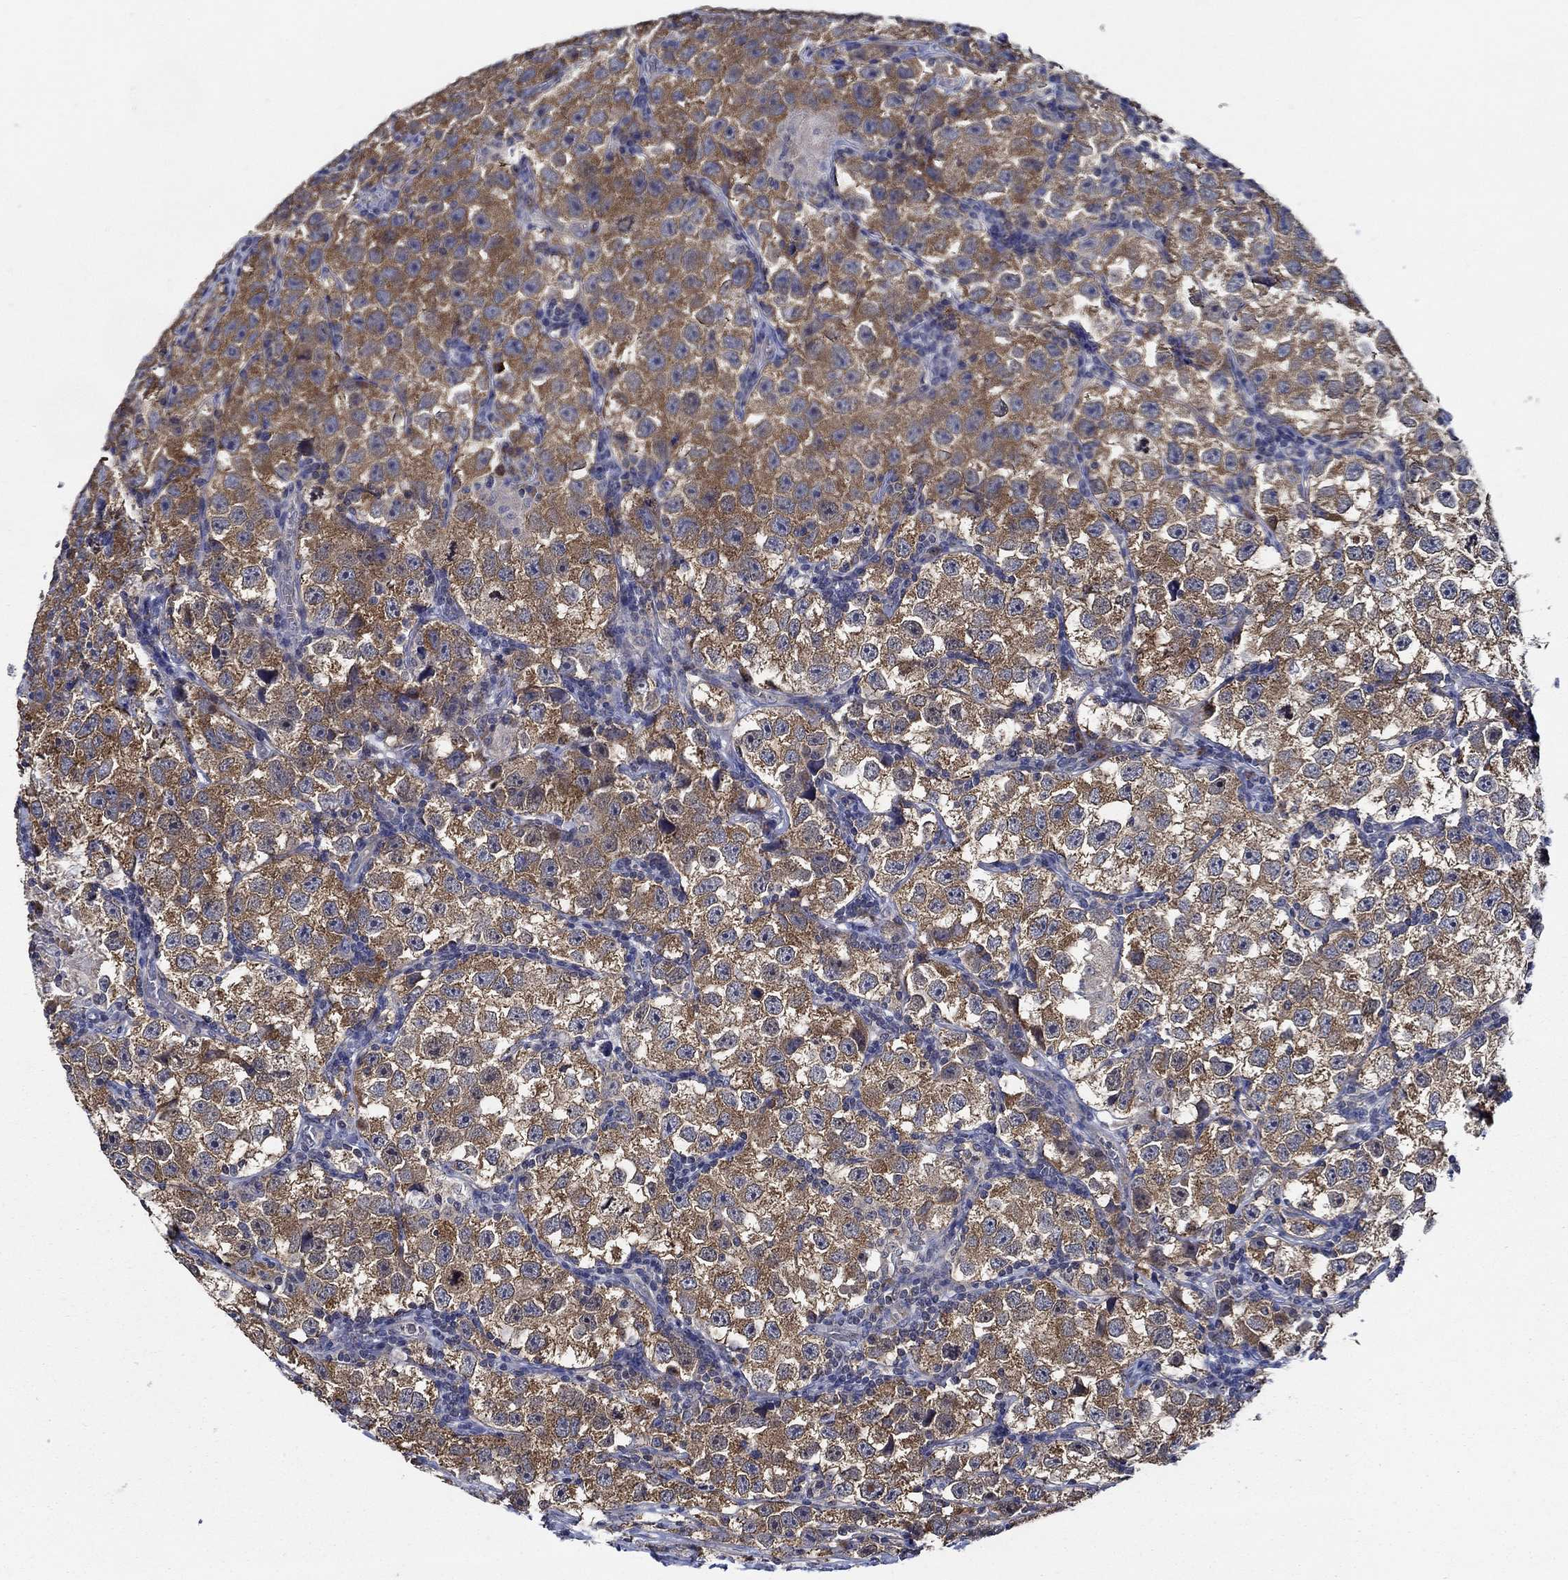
{"staining": {"intensity": "moderate", "quantity": ">75%", "location": "cytoplasmic/membranous"}, "tissue": "testis cancer", "cell_type": "Tumor cells", "image_type": "cancer", "snomed": [{"axis": "morphology", "description": "Seminoma, NOS"}, {"axis": "topography", "description": "Testis"}], "caption": "A photomicrograph of seminoma (testis) stained for a protein reveals moderate cytoplasmic/membranous brown staining in tumor cells.", "gene": "WDR53", "patient": {"sex": "male", "age": 26}}